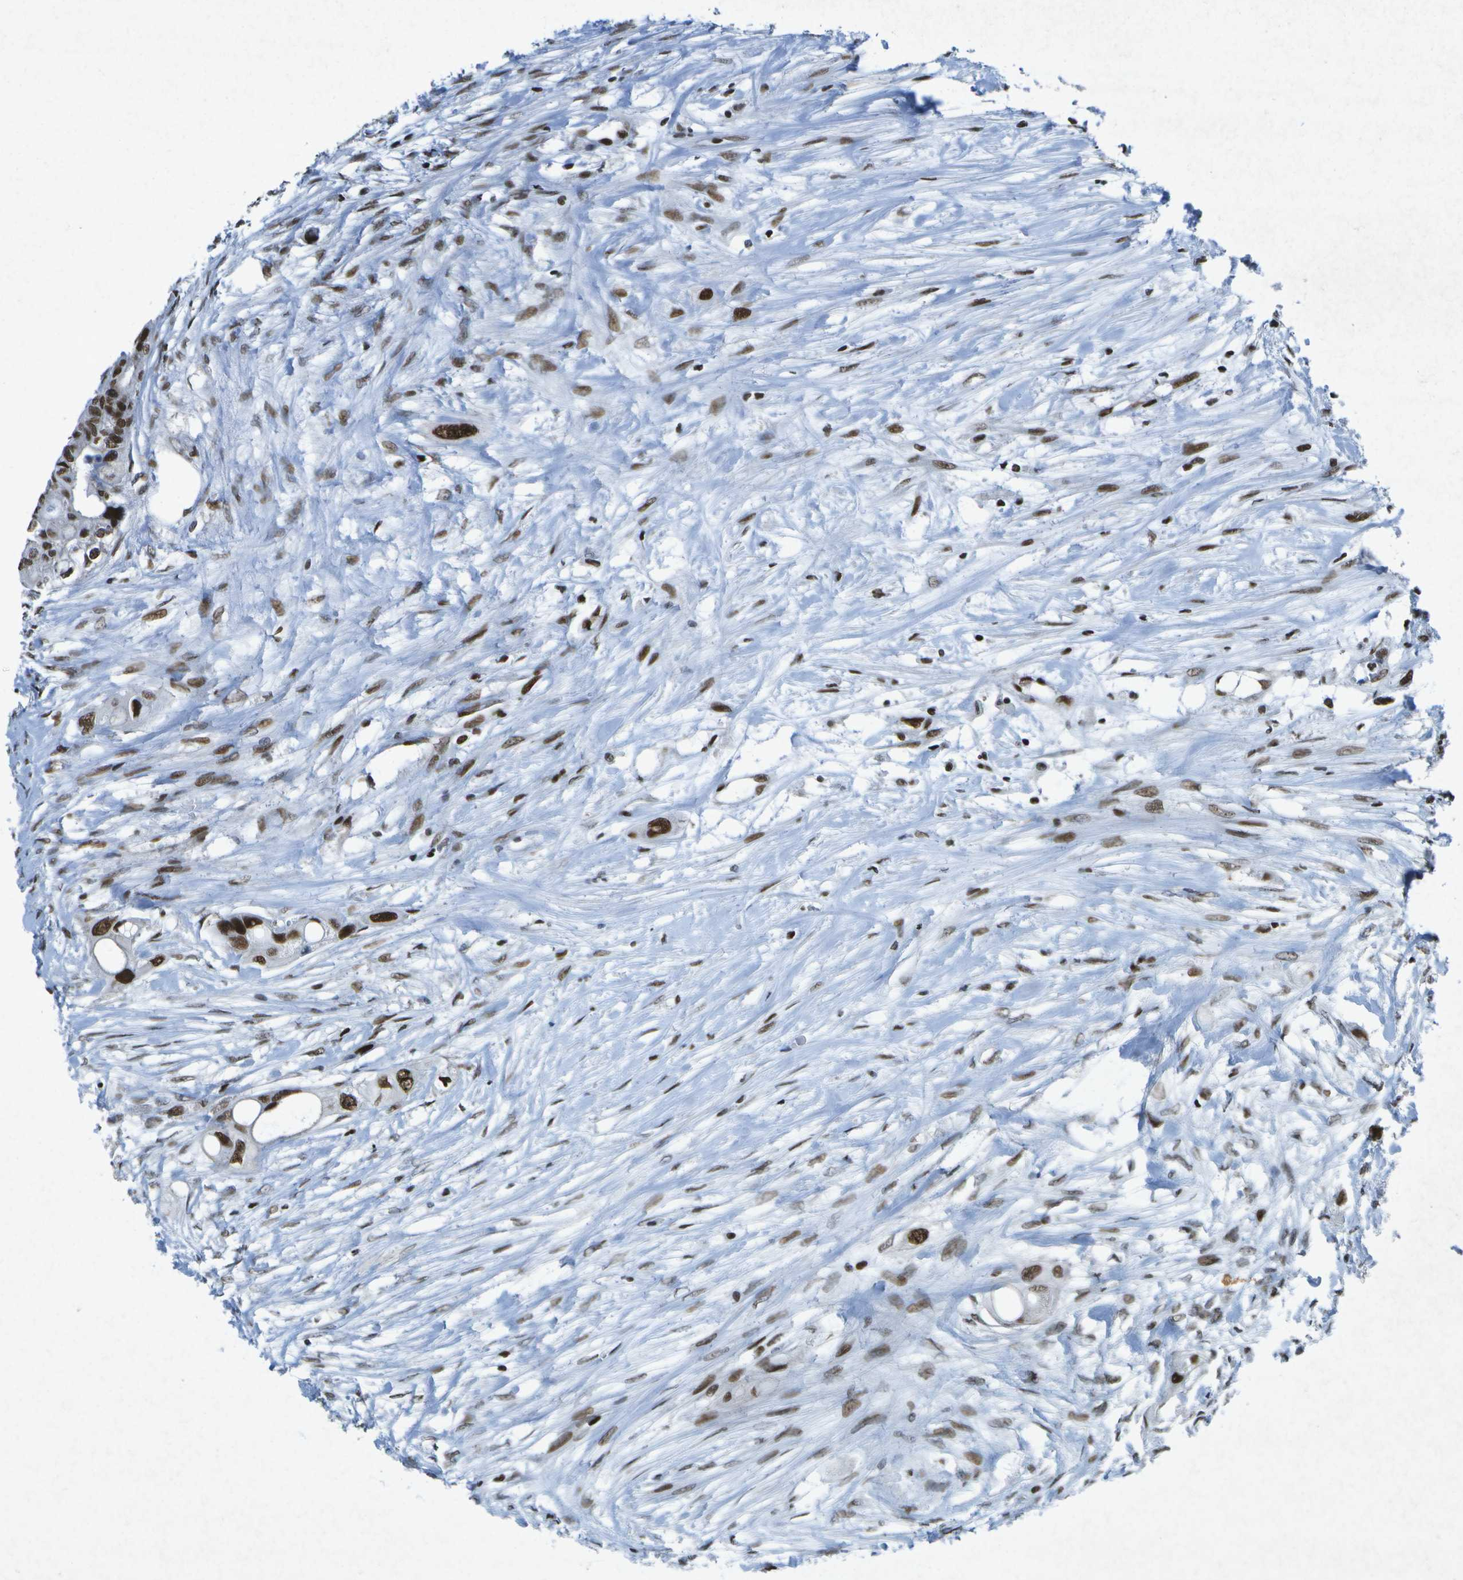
{"staining": {"intensity": "strong", "quantity": ">75%", "location": "nuclear"}, "tissue": "colorectal cancer", "cell_type": "Tumor cells", "image_type": "cancer", "snomed": [{"axis": "morphology", "description": "Adenocarcinoma, NOS"}, {"axis": "topography", "description": "Colon"}], "caption": "A brown stain shows strong nuclear staining of a protein in human colorectal adenocarcinoma tumor cells.", "gene": "MTA2", "patient": {"sex": "female", "age": 57}}